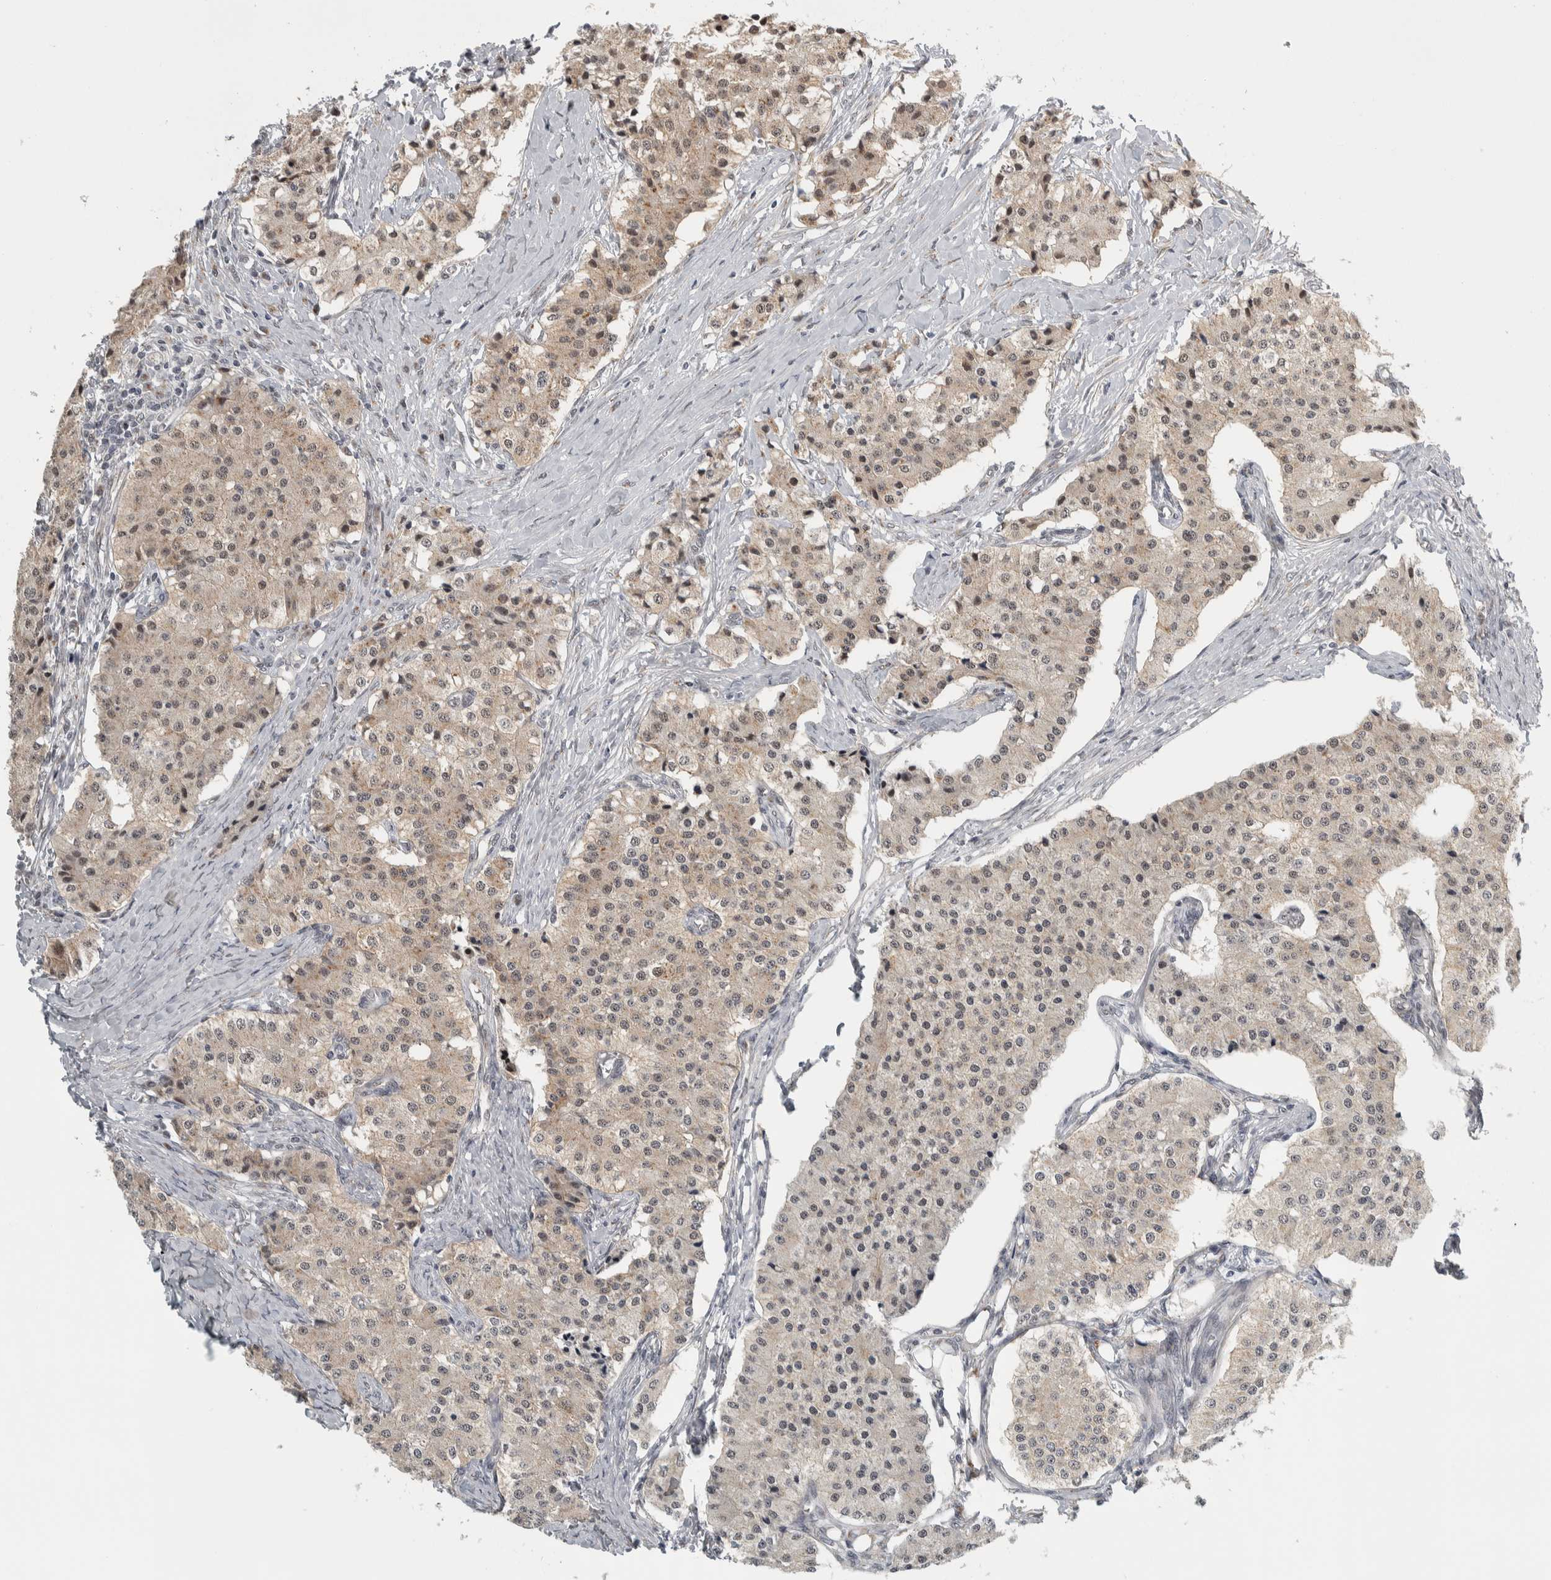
{"staining": {"intensity": "weak", "quantity": ">75%", "location": "cytoplasmic/membranous"}, "tissue": "carcinoid", "cell_type": "Tumor cells", "image_type": "cancer", "snomed": [{"axis": "morphology", "description": "Carcinoid, malignant, NOS"}, {"axis": "topography", "description": "Colon"}], "caption": "The immunohistochemical stain highlights weak cytoplasmic/membranous expression in tumor cells of carcinoid (malignant) tissue. Nuclei are stained in blue.", "gene": "ZMYND8", "patient": {"sex": "female", "age": 52}}